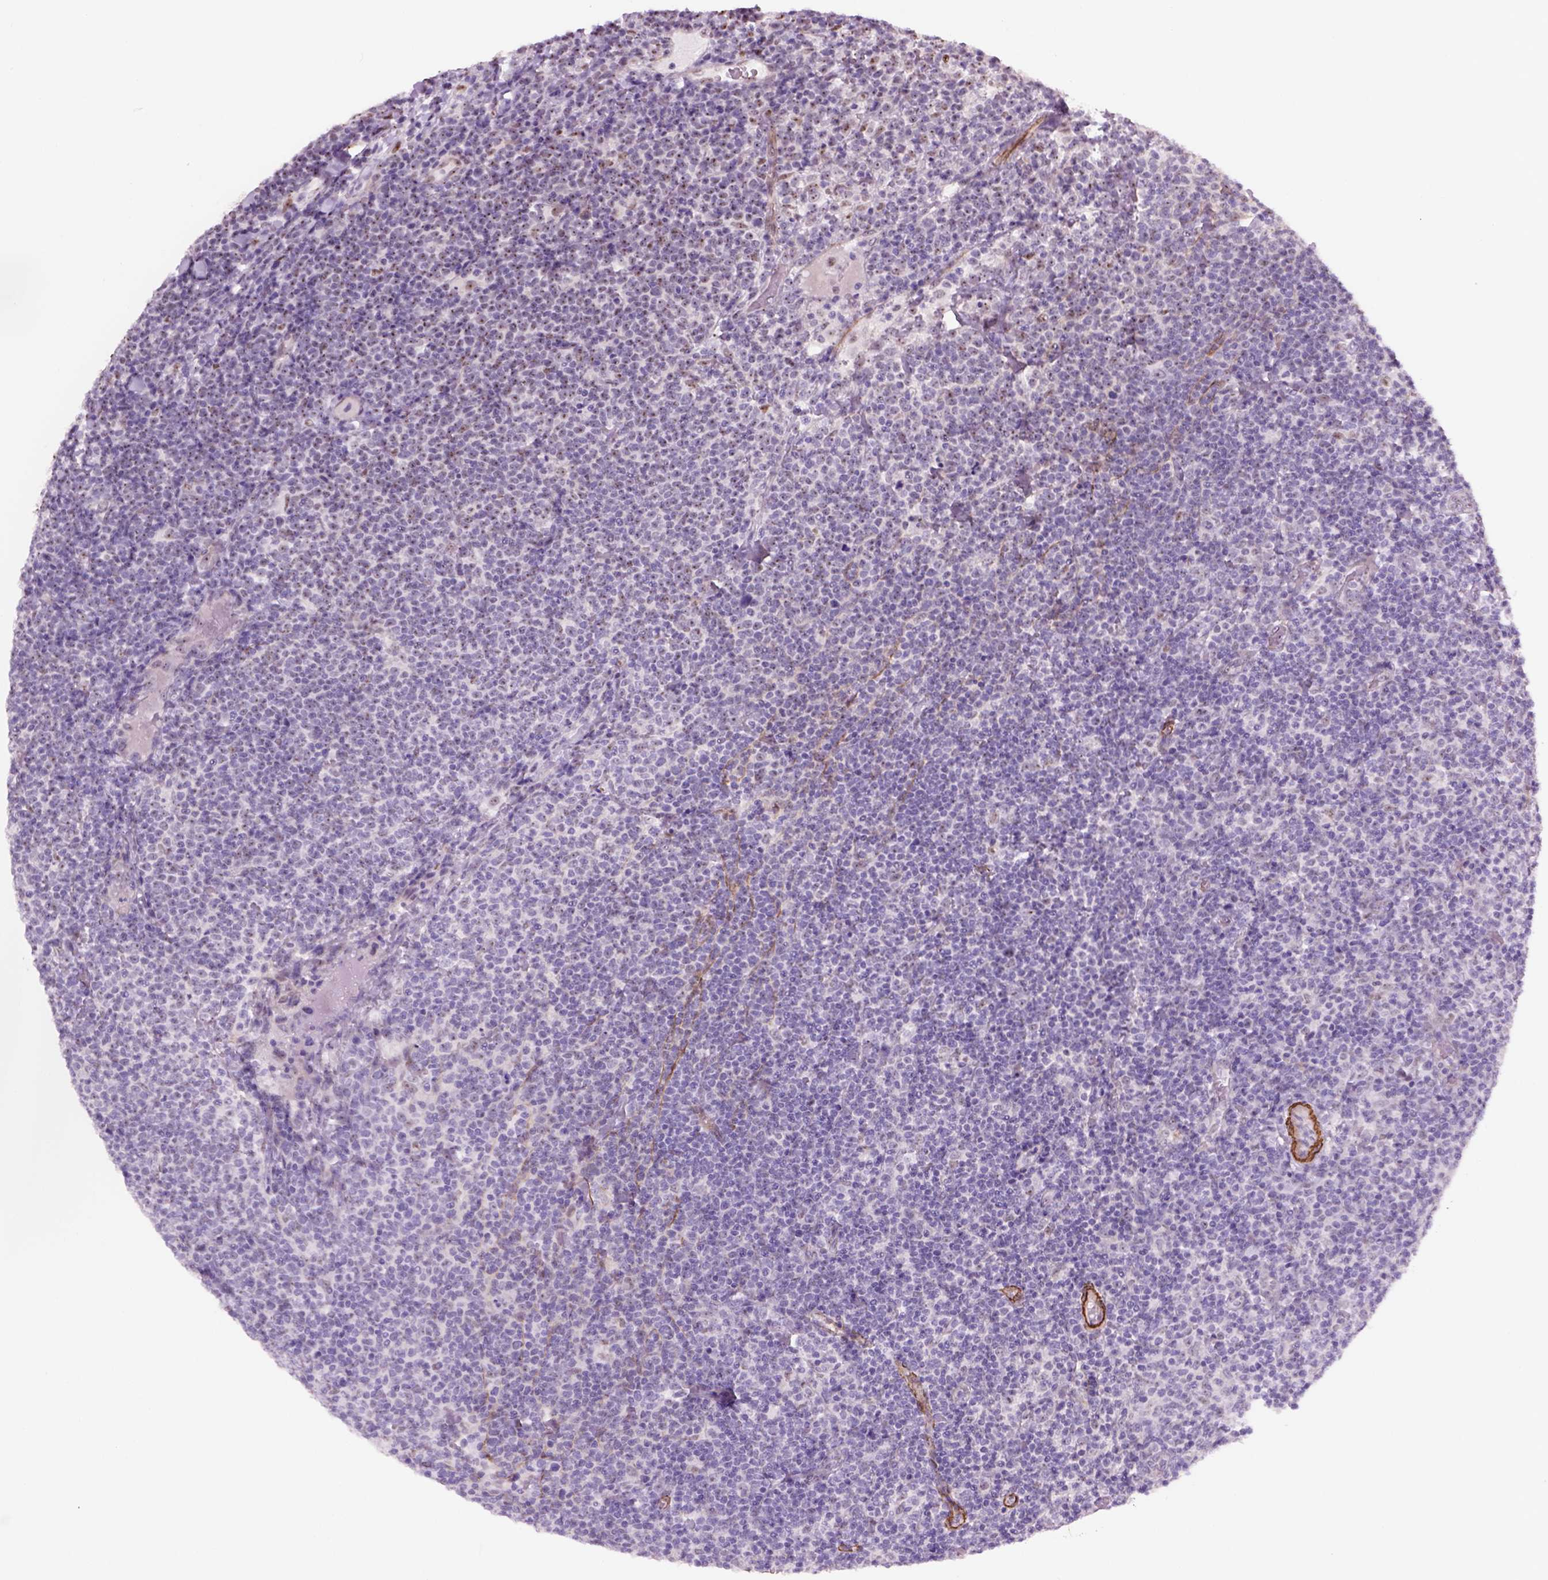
{"staining": {"intensity": "moderate", "quantity": "25%-75%", "location": "nuclear"}, "tissue": "lymphoma", "cell_type": "Tumor cells", "image_type": "cancer", "snomed": [{"axis": "morphology", "description": "Malignant lymphoma, non-Hodgkin's type, High grade"}, {"axis": "topography", "description": "Lymph node"}], "caption": "Malignant lymphoma, non-Hodgkin's type (high-grade) was stained to show a protein in brown. There is medium levels of moderate nuclear staining in approximately 25%-75% of tumor cells.", "gene": "RRS1", "patient": {"sex": "male", "age": 61}}